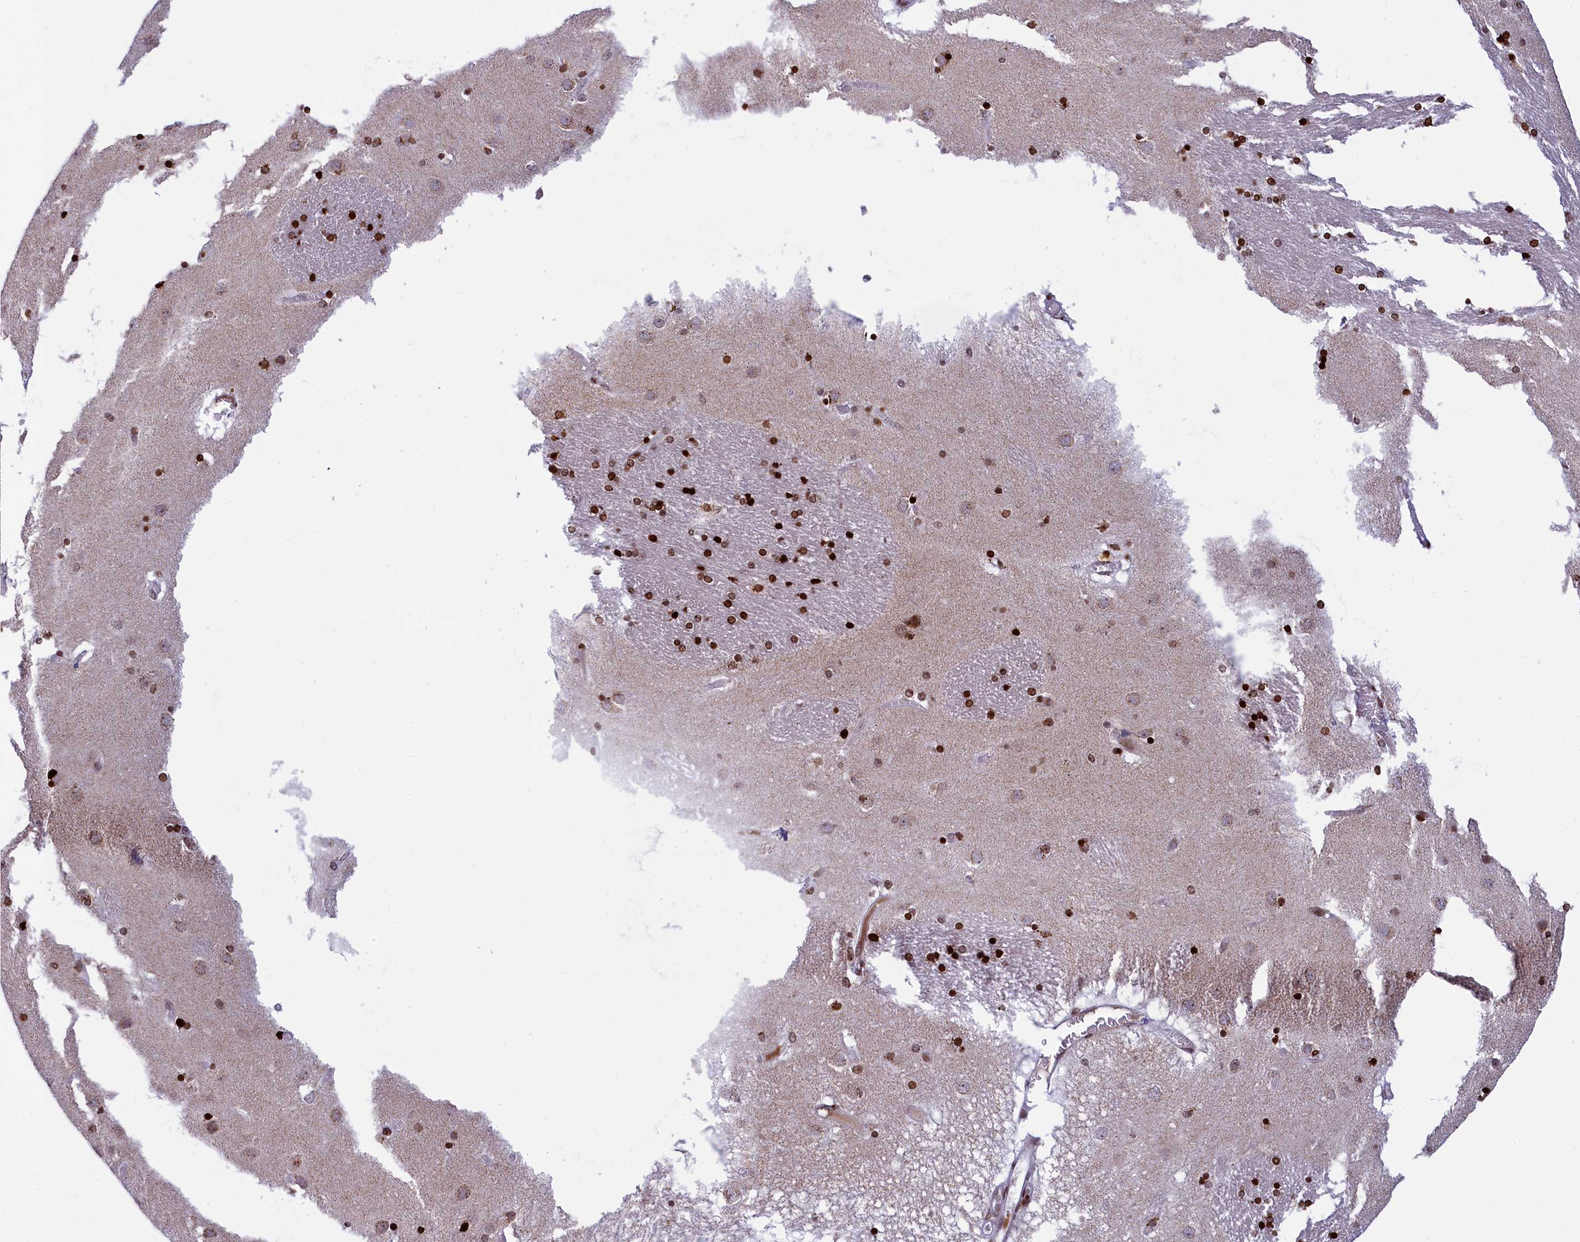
{"staining": {"intensity": "strong", "quantity": "25%-75%", "location": "nuclear"}, "tissue": "caudate", "cell_type": "Glial cells", "image_type": "normal", "snomed": [{"axis": "morphology", "description": "Normal tissue, NOS"}, {"axis": "topography", "description": "Lateral ventricle wall"}], "caption": "This image shows IHC staining of unremarkable caudate, with high strong nuclear expression in about 25%-75% of glial cells.", "gene": "TIMM29", "patient": {"sex": "male", "age": 70}}